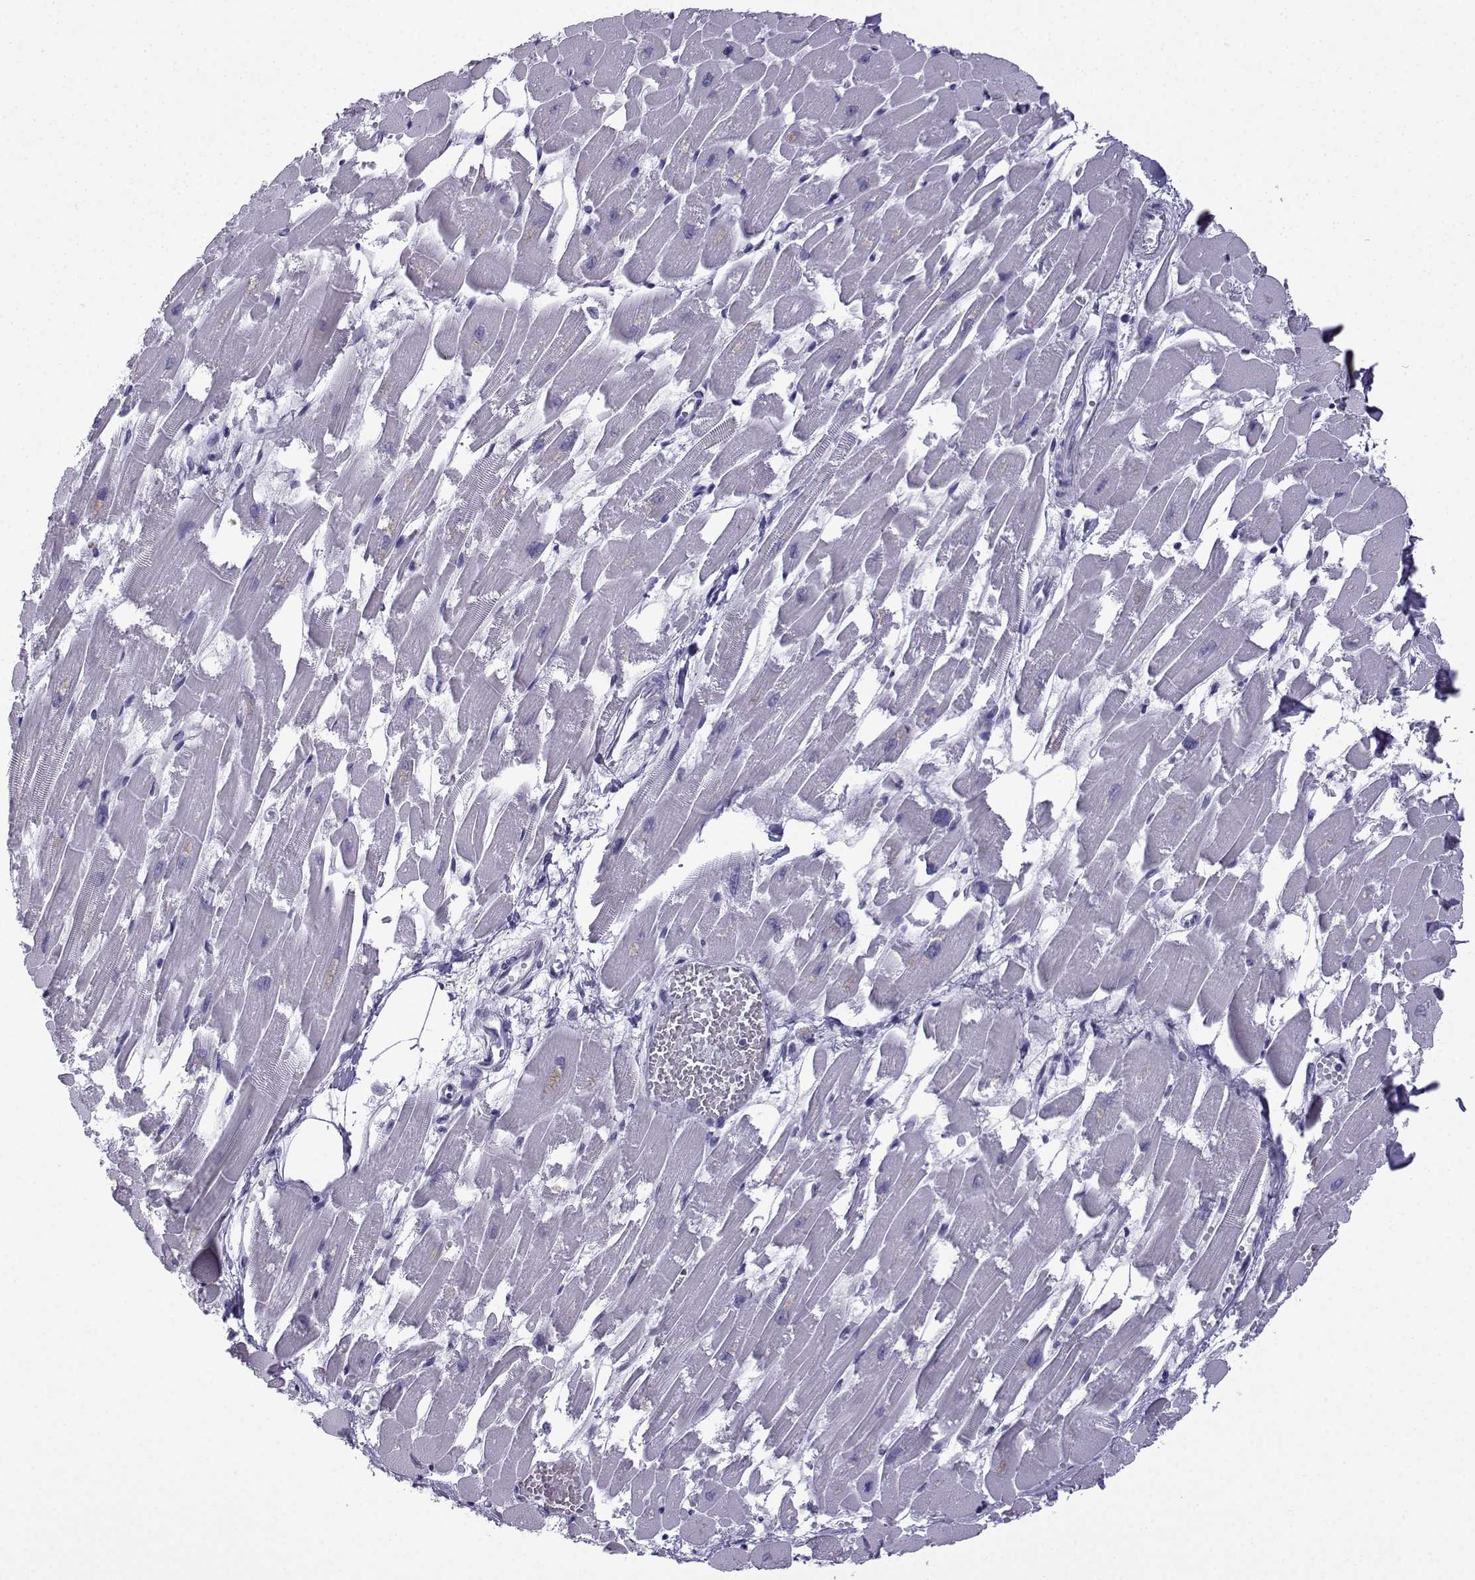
{"staining": {"intensity": "negative", "quantity": "none", "location": "none"}, "tissue": "heart muscle", "cell_type": "Cardiomyocytes", "image_type": "normal", "snomed": [{"axis": "morphology", "description": "Normal tissue, NOS"}, {"axis": "topography", "description": "Heart"}], "caption": "The histopathology image demonstrates no significant positivity in cardiomyocytes of heart muscle.", "gene": "ACRBP", "patient": {"sex": "female", "age": 52}}